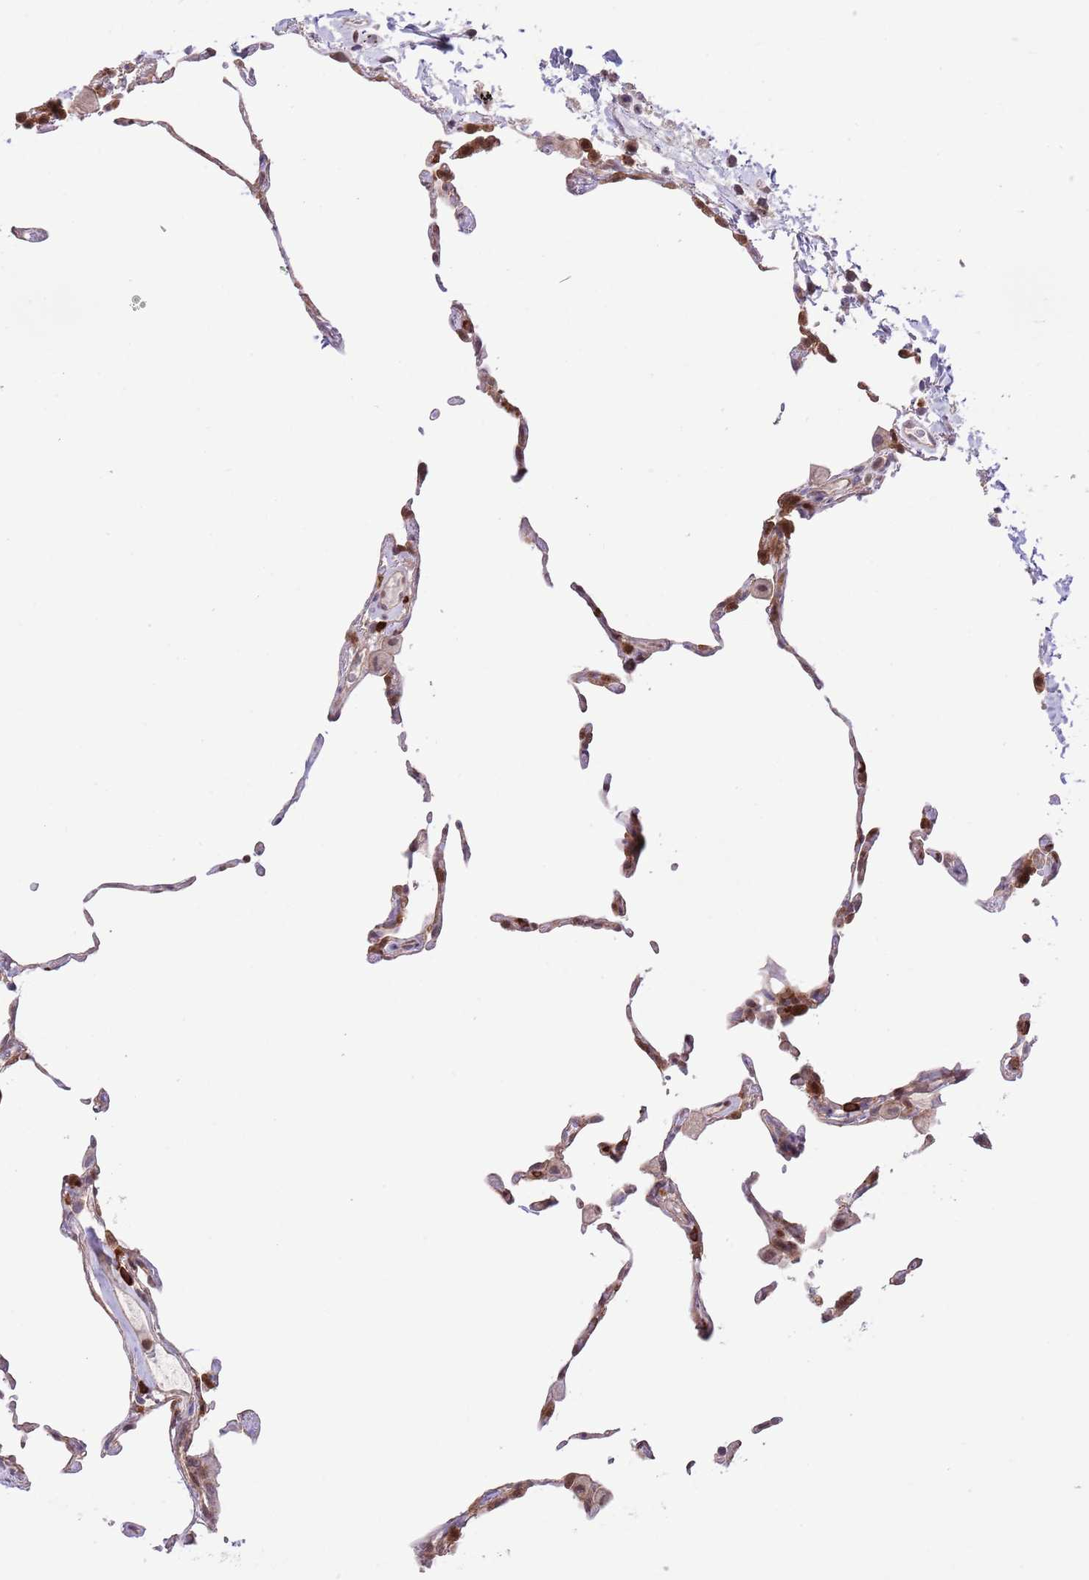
{"staining": {"intensity": "moderate", "quantity": ">75%", "location": "nuclear"}, "tissue": "lung", "cell_type": "Alveolar cells", "image_type": "normal", "snomed": [{"axis": "morphology", "description": "Normal tissue, NOS"}, {"axis": "topography", "description": "Lung"}], "caption": "Immunohistochemical staining of normal lung reveals medium levels of moderate nuclear staining in approximately >75% of alveolar cells. The staining was performed using DAB (3,3'-diaminobenzidine), with brown indicating positive protein expression. Nuclei are stained blue with hematoxylin.", "gene": "HDHD2", "patient": {"sex": "female", "age": 57}}